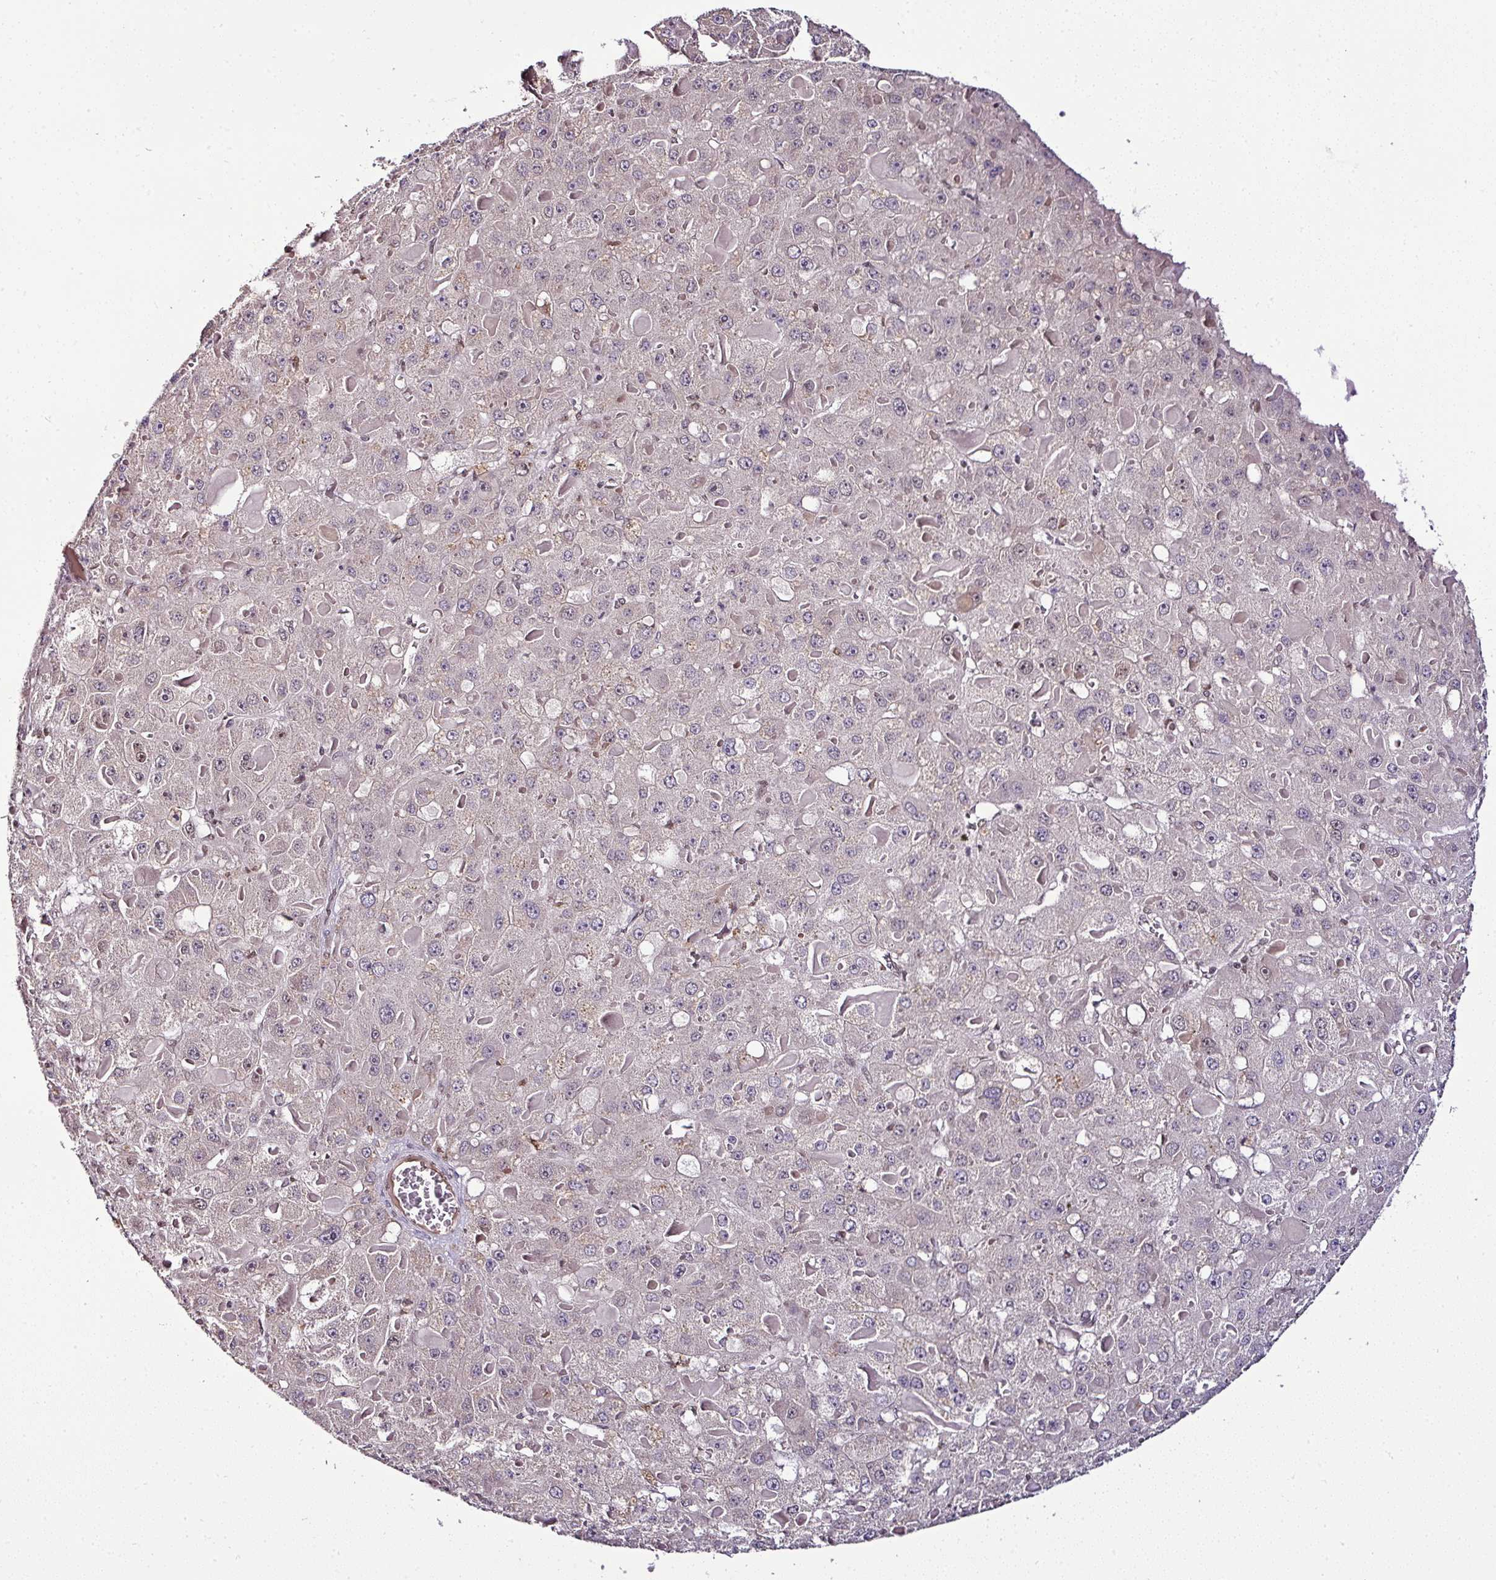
{"staining": {"intensity": "negative", "quantity": "none", "location": "none"}, "tissue": "liver cancer", "cell_type": "Tumor cells", "image_type": "cancer", "snomed": [{"axis": "morphology", "description": "Carcinoma, Hepatocellular, NOS"}, {"axis": "topography", "description": "Liver"}], "caption": "Human liver cancer (hepatocellular carcinoma) stained for a protein using IHC demonstrates no staining in tumor cells.", "gene": "KLF16", "patient": {"sex": "female", "age": 73}}